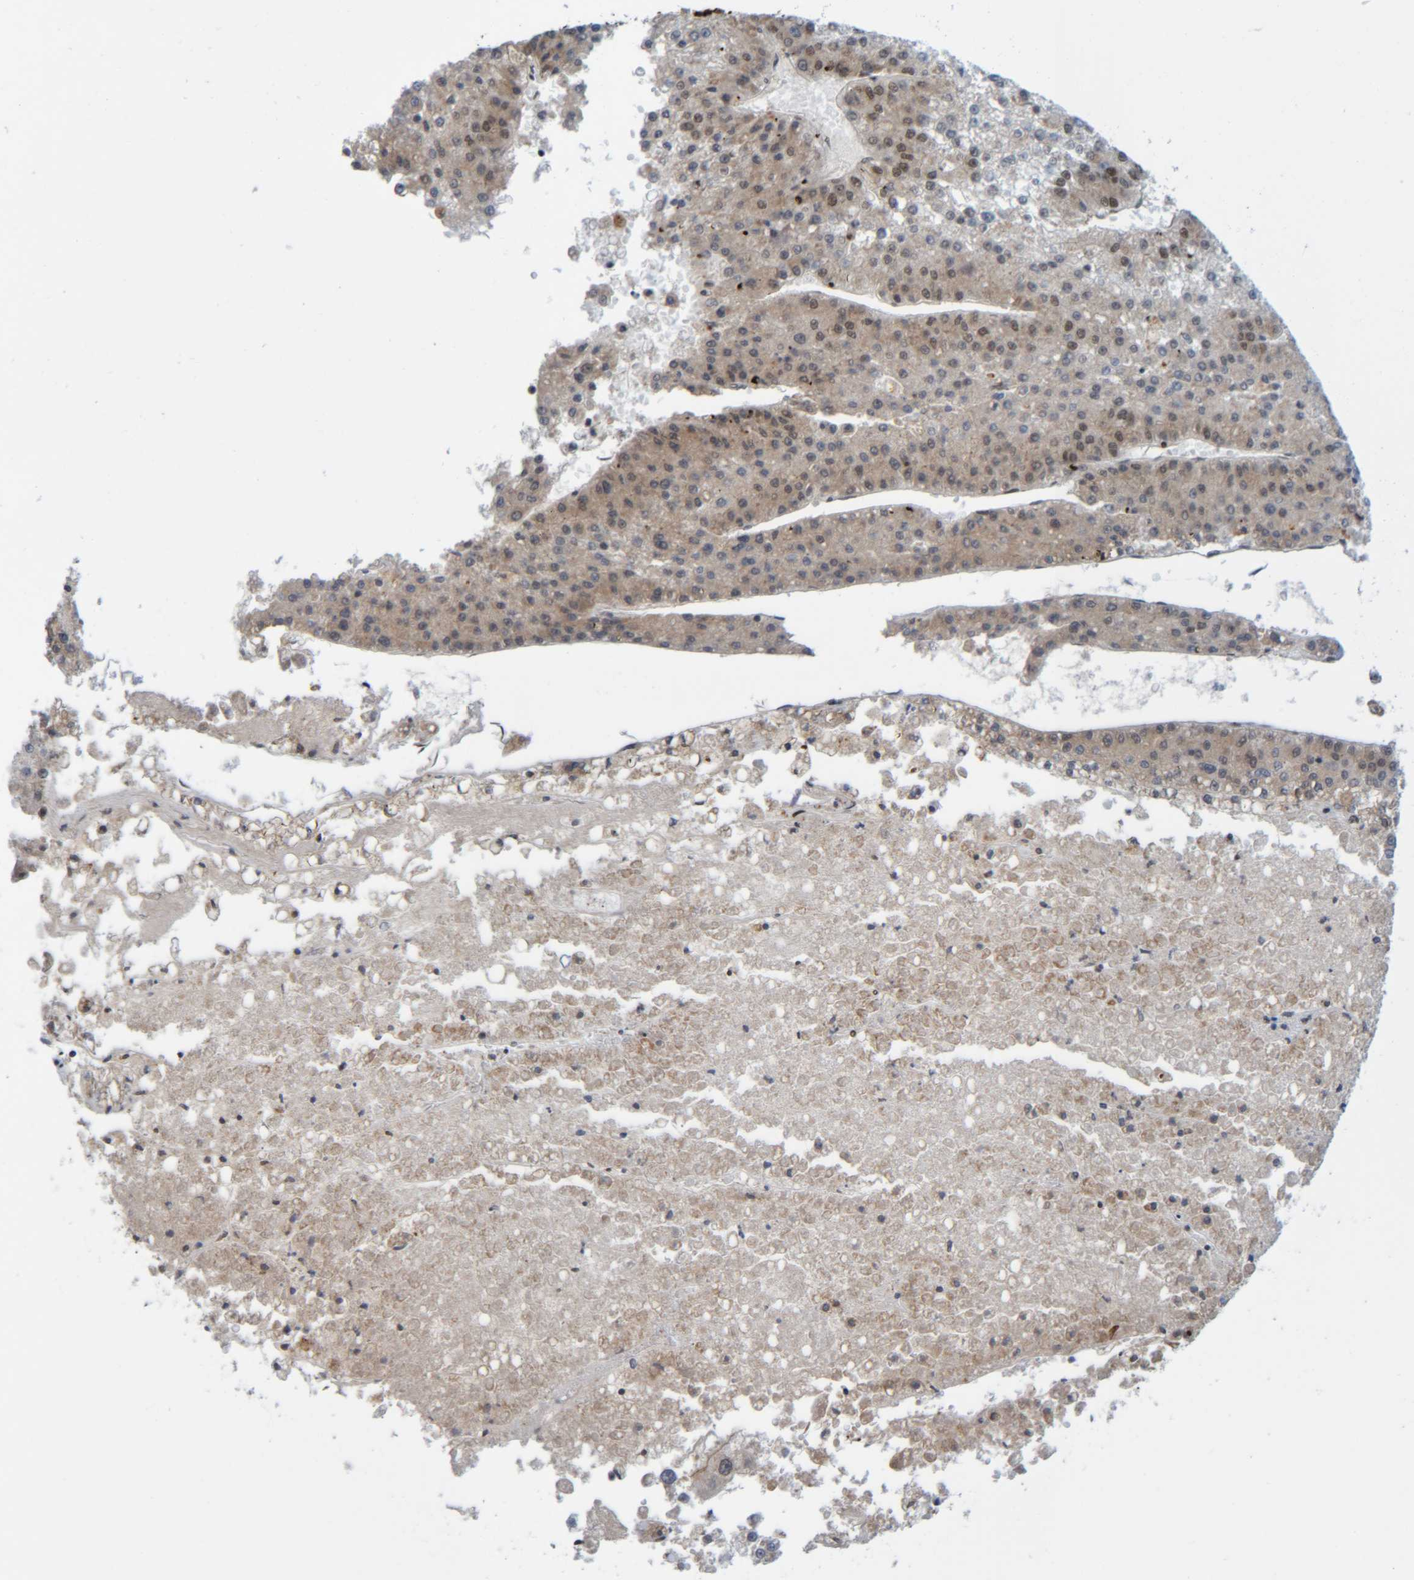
{"staining": {"intensity": "moderate", "quantity": "25%-75%", "location": "nuclear"}, "tissue": "liver cancer", "cell_type": "Tumor cells", "image_type": "cancer", "snomed": [{"axis": "morphology", "description": "Carcinoma, Hepatocellular, NOS"}, {"axis": "topography", "description": "Liver"}], "caption": "Immunohistochemical staining of human liver cancer reveals moderate nuclear protein staining in about 25%-75% of tumor cells. Using DAB (3,3'-diaminobenzidine) (brown) and hematoxylin (blue) stains, captured at high magnification using brightfield microscopy.", "gene": "CCDC57", "patient": {"sex": "female", "age": 73}}